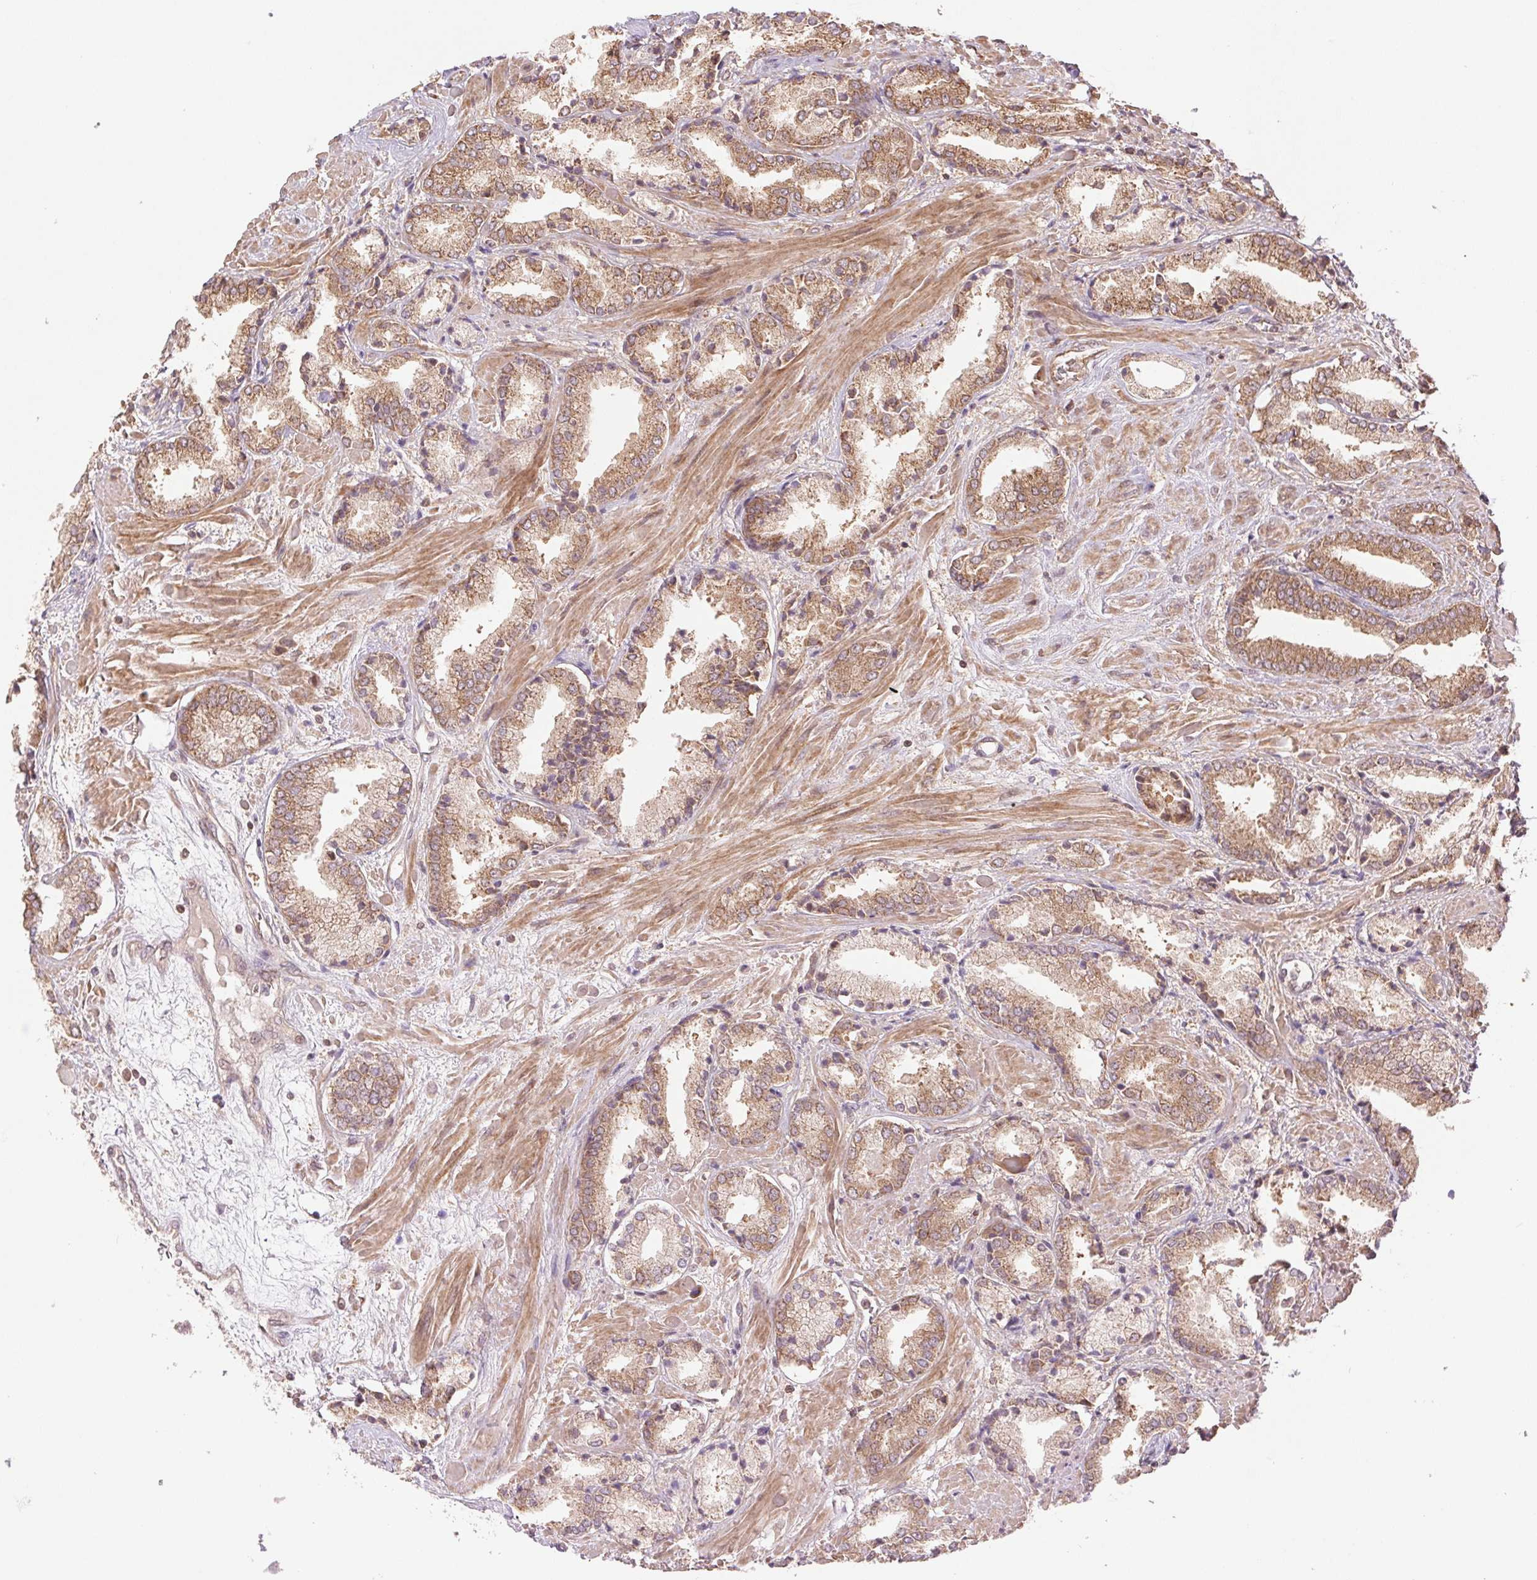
{"staining": {"intensity": "moderate", "quantity": ">75%", "location": "cytoplasmic/membranous"}, "tissue": "prostate cancer", "cell_type": "Tumor cells", "image_type": "cancer", "snomed": [{"axis": "morphology", "description": "Adenocarcinoma, High grade"}, {"axis": "topography", "description": "Prostate"}], "caption": "A brown stain shows moderate cytoplasmic/membranous positivity of a protein in prostate cancer tumor cells. (Brightfield microscopy of DAB IHC at high magnification).", "gene": "BTF3L4", "patient": {"sex": "male", "age": 56}}